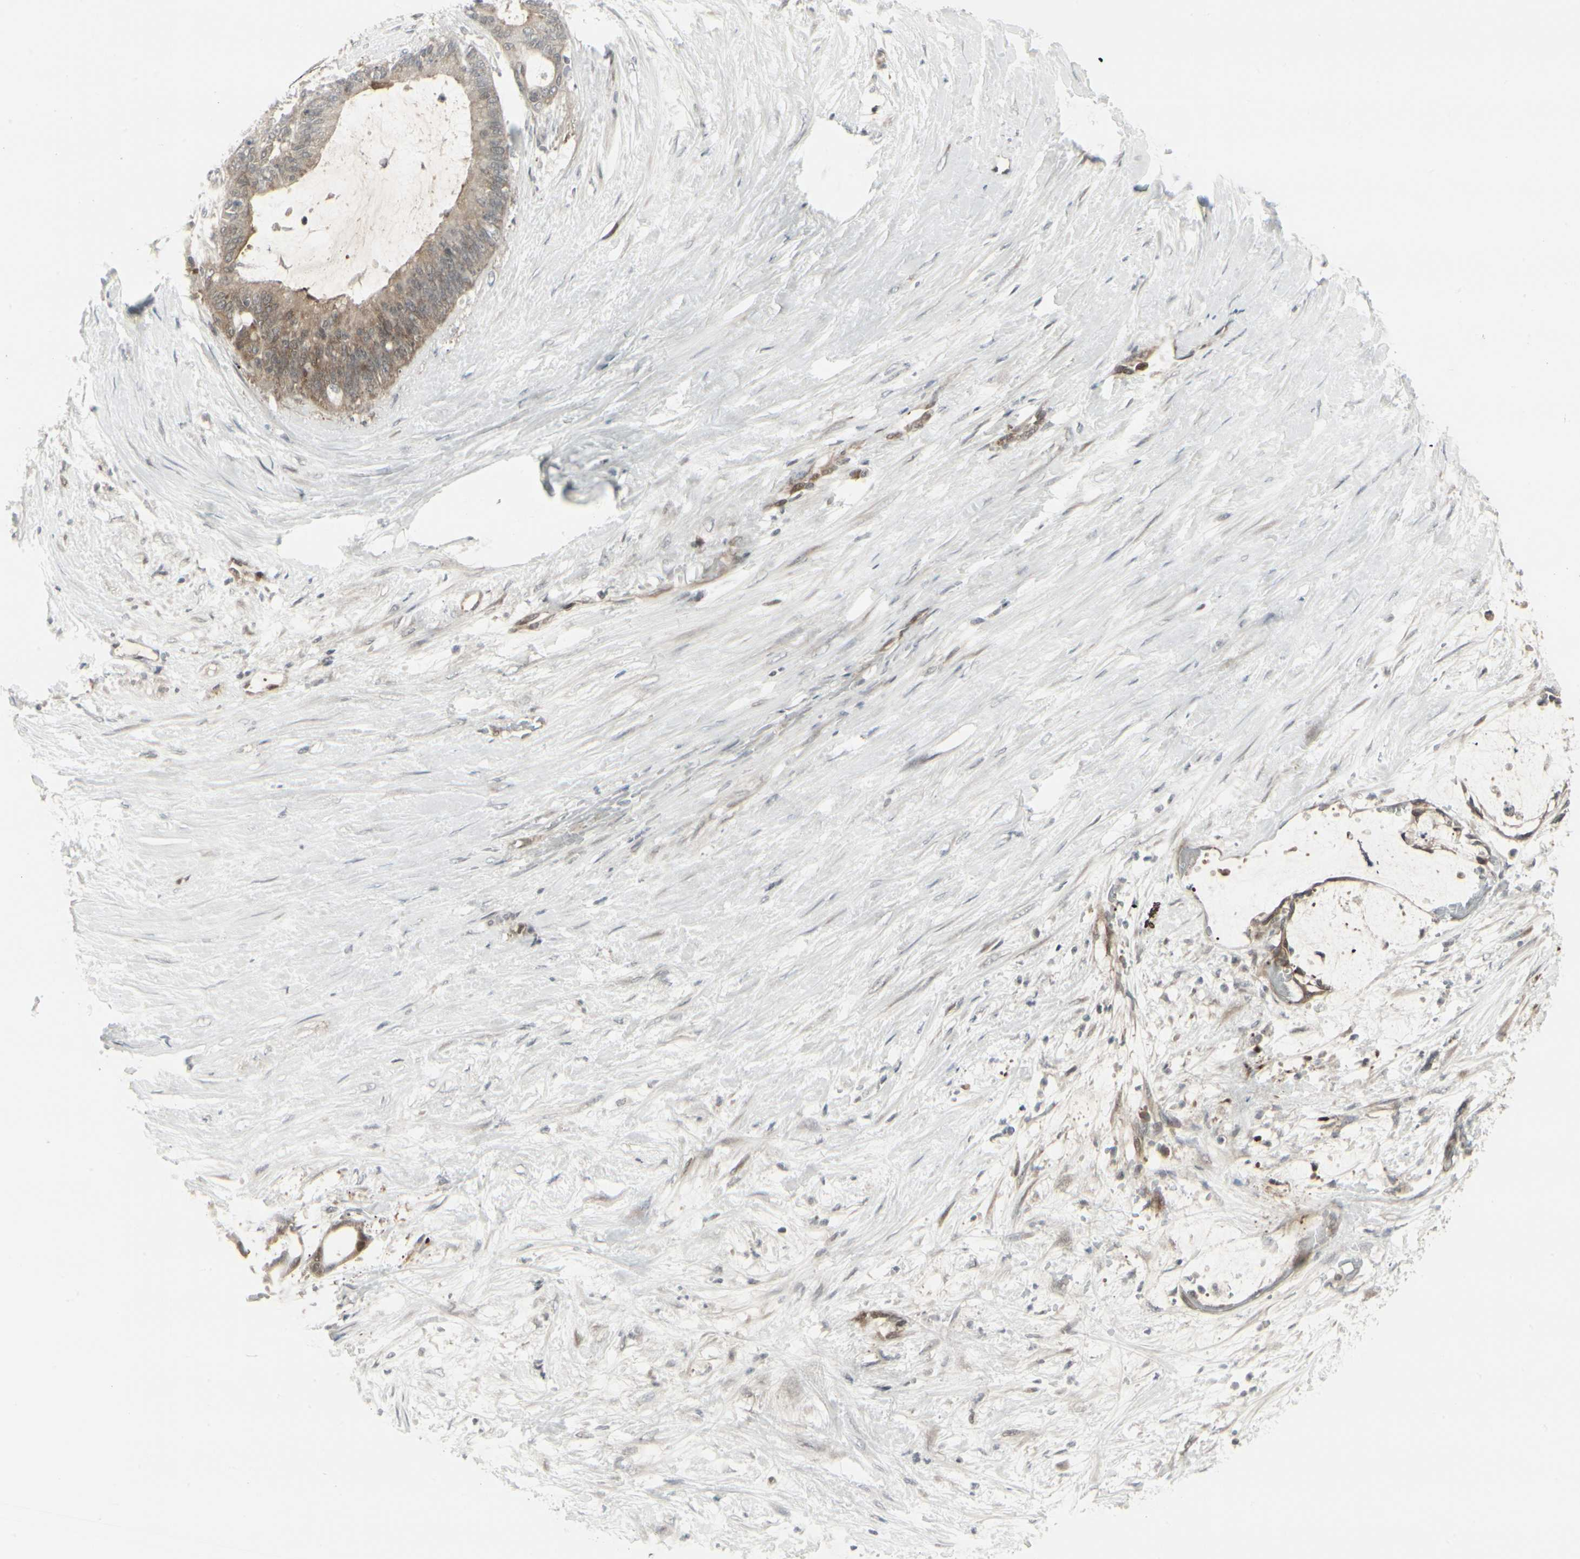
{"staining": {"intensity": "weak", "quantity": ">75%", "location": "cytoplasmic/membranous"}, "tissue": "liver cancer", "cell_type": "Tumor cells", "image_type": "cancer", "snomed": [{"axis": "morphology", "description": "Cholangiocarcinoma"}, {"axis": "topography", "description": "Liver"}], "caption": "Immunohistochemistry of liver cancer demonstrates low levels of weak cytoplasmic/membranous expression in approximately >75% of tumor cells.", "gene": "IGFBP6", "patient": {"sex": "female", "age": 73}}